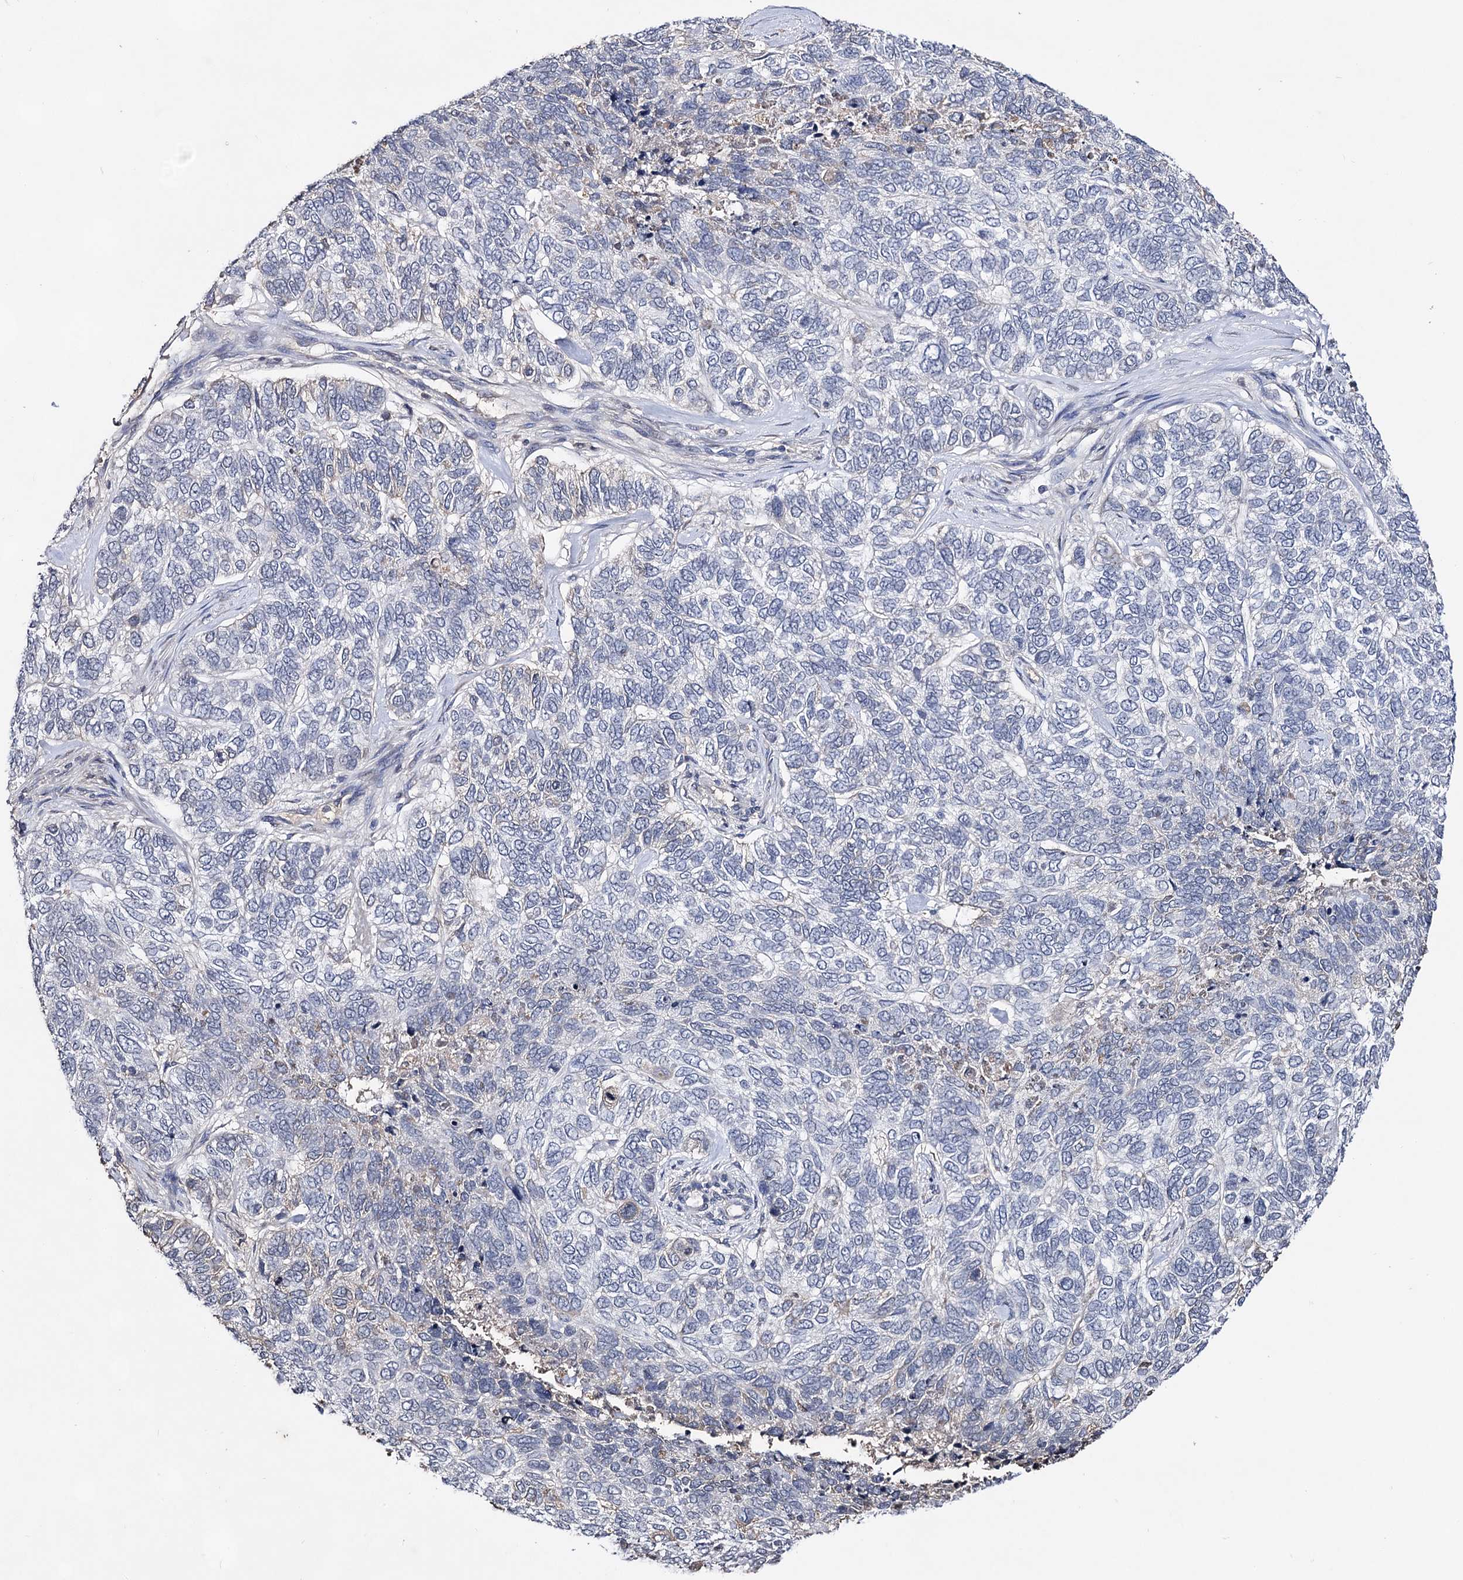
{"staining": {"intensity": "negative", "quantity": "none", "location": "none"}, "tissue": "skin cancer", "cell_type": "Tumor cells", "image_type": "cancer", "snomed": [{"axis": "morphology", "description": "Basal cell carcinoma"}, {"axis": "topography", "description": "Skin"}], "caption": "High magnification brightfield microscopy of skin cancer (basal cell carcinoma) stained with DAB (3,3'-diaminobenzidine) (brown) and counterstained with hematoxylin (blue): tumor cells show no significant expression.", "gene": "PLIN1", "patient": {"sex": "female", "age": 65}}